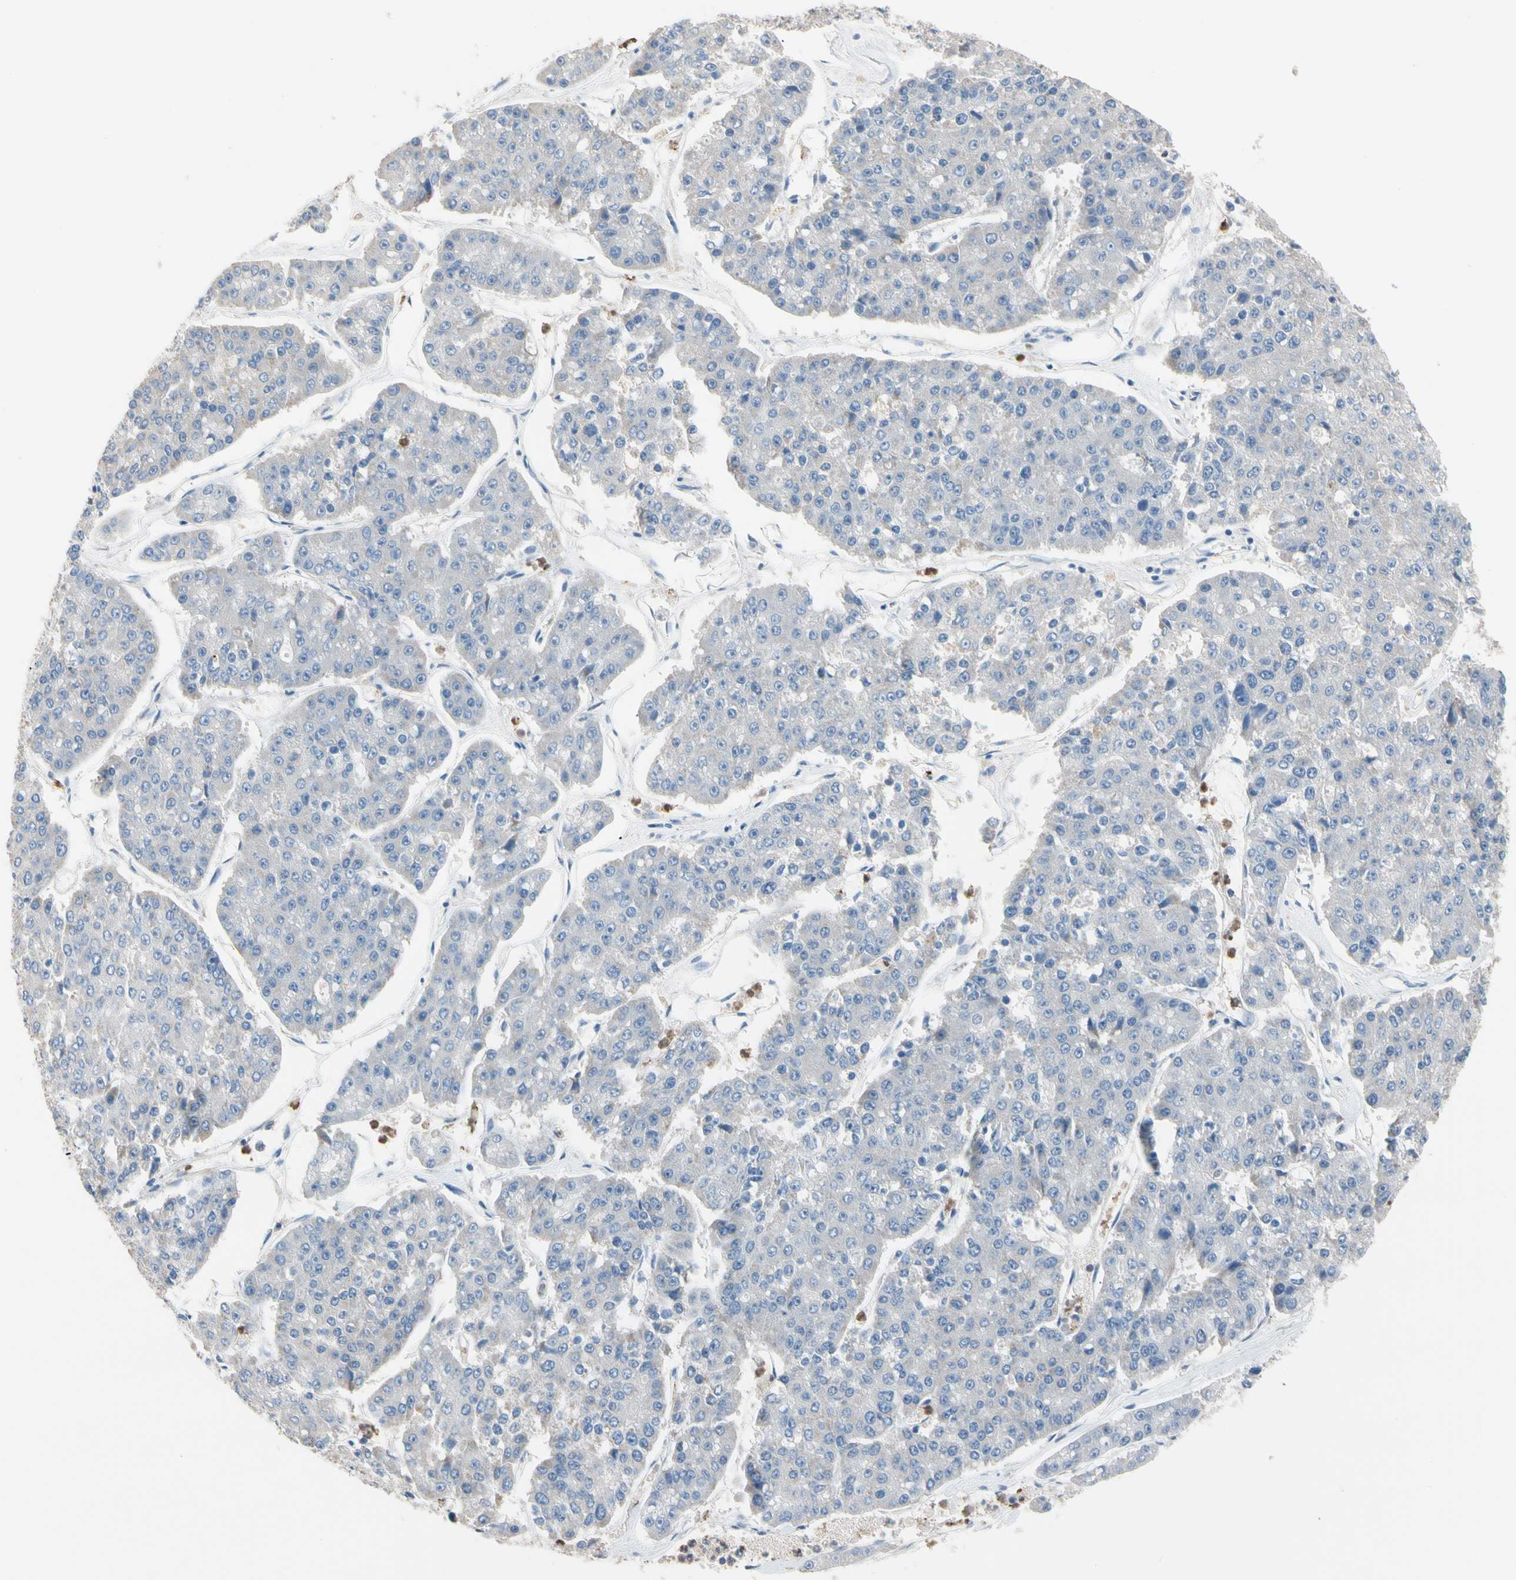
{"staining": {"intensity": "negative", "quantity": "none", "location": "none"}, "tissue": "pancreatic cancer", "cell_type": "Tumor cells", "image_type": "cancer", "snomed": [{"axis": "morphology", "description": "Adenocarcinoma, NOS"}, {"axis": "topography", "description": "Pancreas"}], "caption": "This is an immunohistochemistry (IHC) micrograph of pancreatic cancer. There is no staining in tumor cells.", "gene": "BBOX1", "patient": {"sex": "male", "age": 50}}